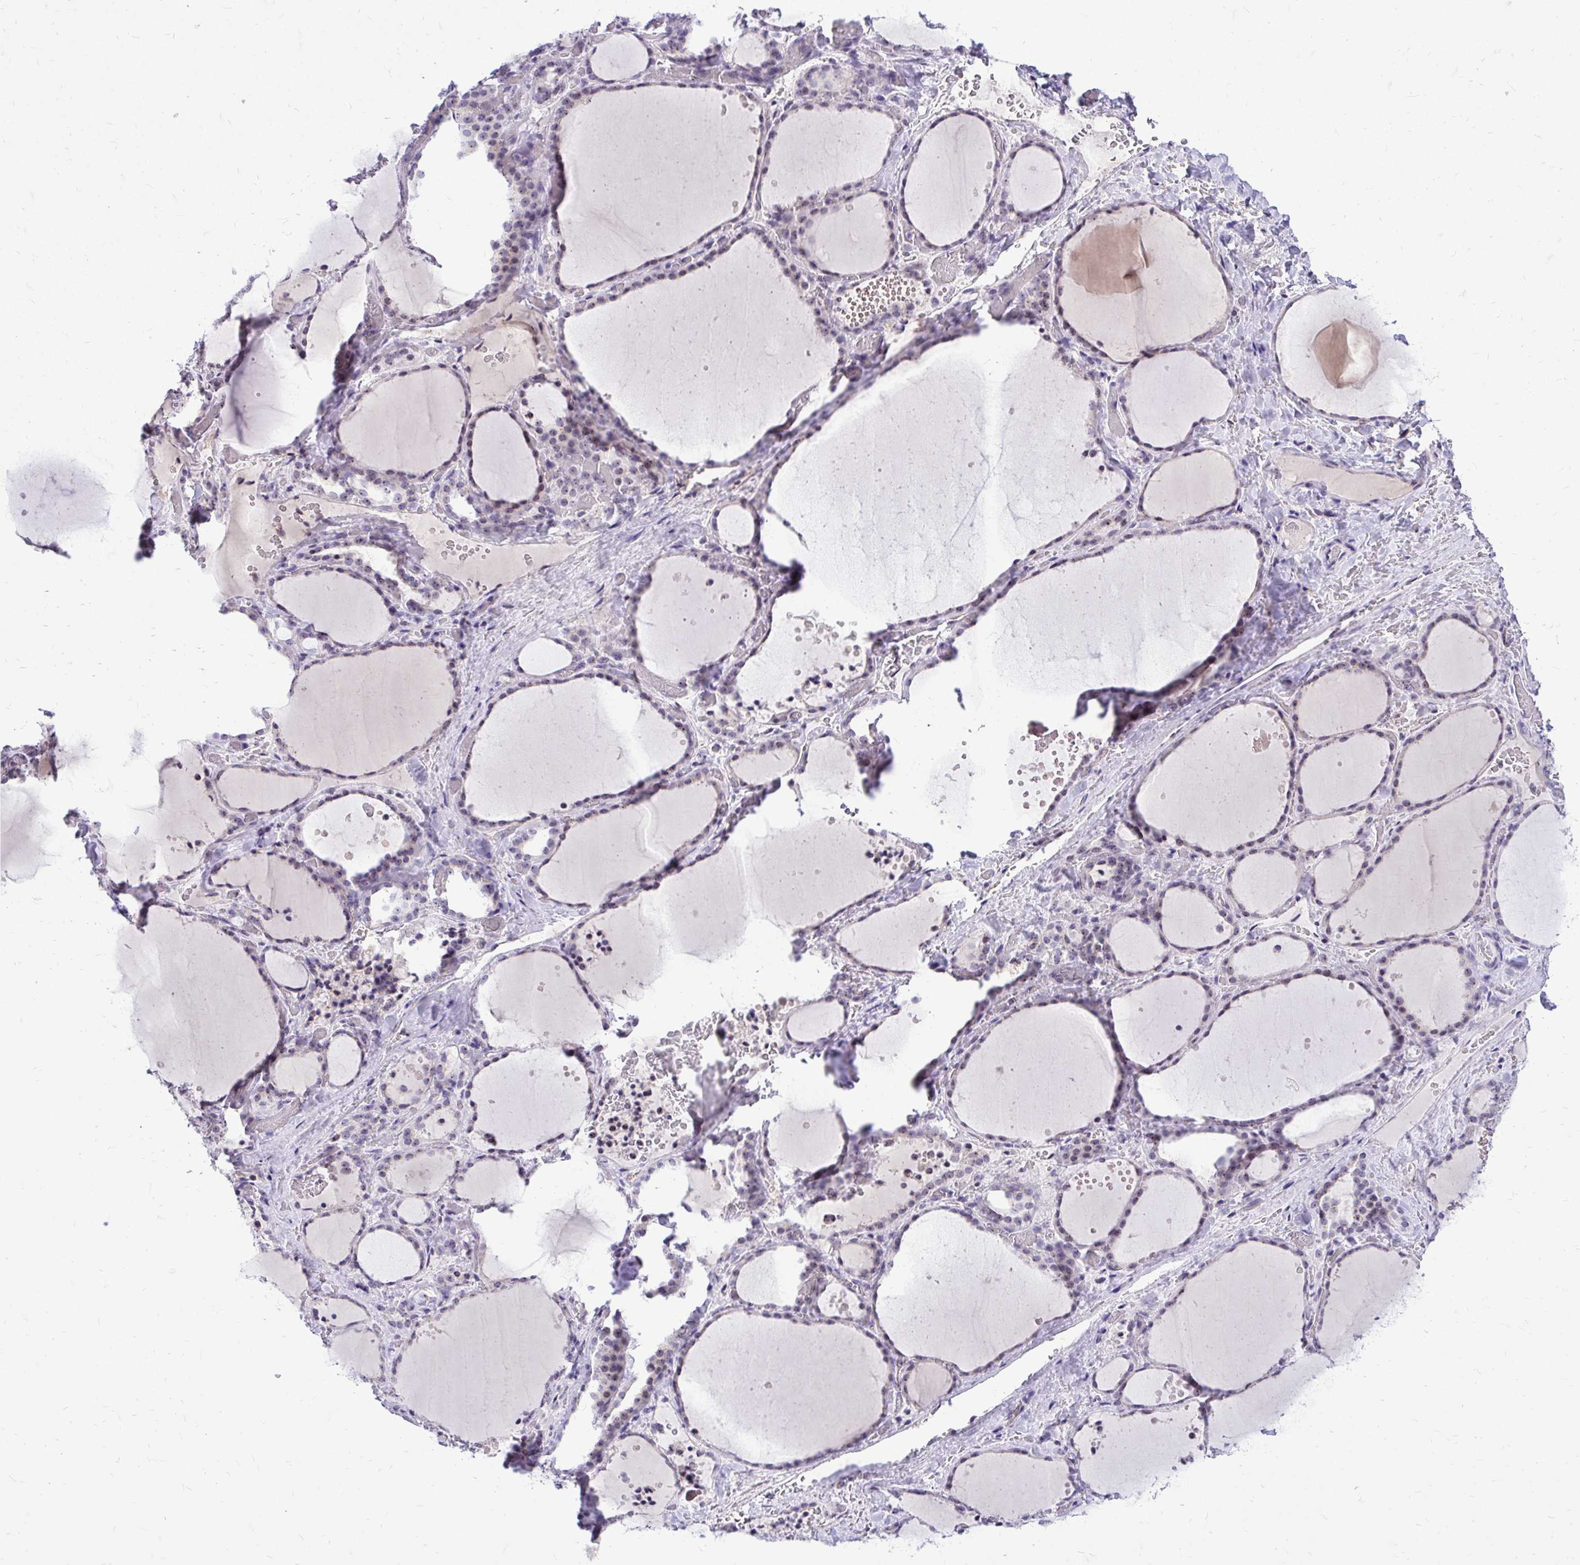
{"staining": {"intensity": "moderate", "quantity": "<25%", "location": "nuclear"}, "tissue": "thyroid gland", "cell_type": "Glandular cells", "image_type": "normal", "snomed": [{"axis": "morphology", "description": "Normal tissue, NOS"}, {"axis": "topography", "description": "Thyroid gland"}], "caption": "A histopathology image of thyroid gland stained for a protein exhibits moderate nuclear brown staining in glandular cells. (IHC, brightfield microscopy, high magnification).", "gene": "NIFK", "patient": {"sex": "female", "age": 36}}